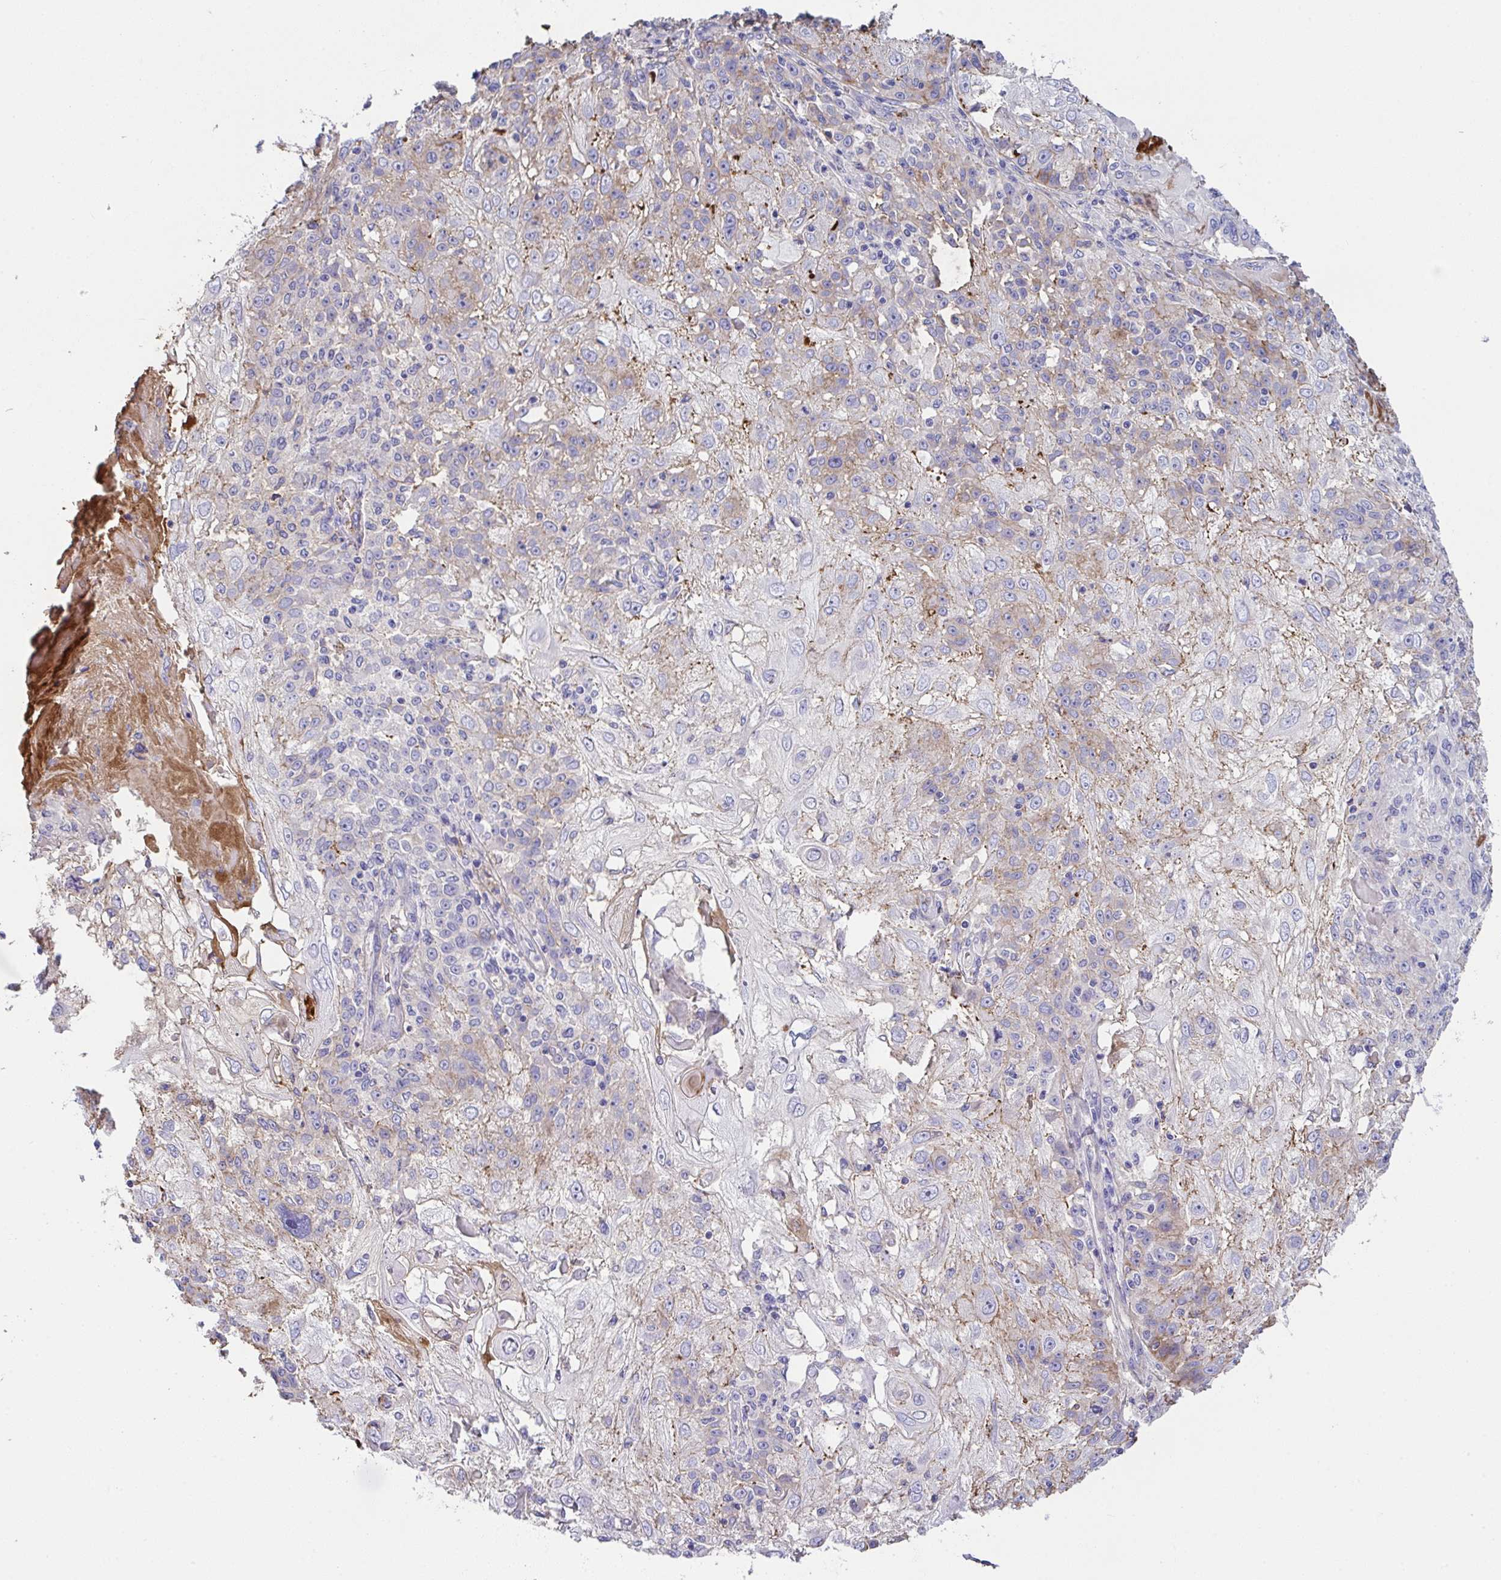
{"staining": {"intensity": "moderate", "quantity": "<25%", "location": "cytoplasmic/membranous"}, "tissue": "skin cancer", "cell_type": "Tumor cells", "image_type": "cancer", "snomed": [{"axis": "morphology", "description": "Normal tissue, NOS"}, {"axis": "morphology", "description": "Squamous cell carcinoma, NOS"}, {"axis": "topography", "description": "Skin"}], "caption": "Immunohistochemistry staining of squamous cell carcinoma (skin), which reveals low levels of moderate cytoplasmic/membranous staining in approximately <25% of tumor cells indicating moderate cytoplasmic/membranous protein positivity. The staining was performed using DAB (3,3'-diaminobenzidine) (brown) for protein detection and nuclei were counterstained in hematoxylin (blue).", "gene": "ZNF813", "patient": {"sex": "female", "age": 83}}